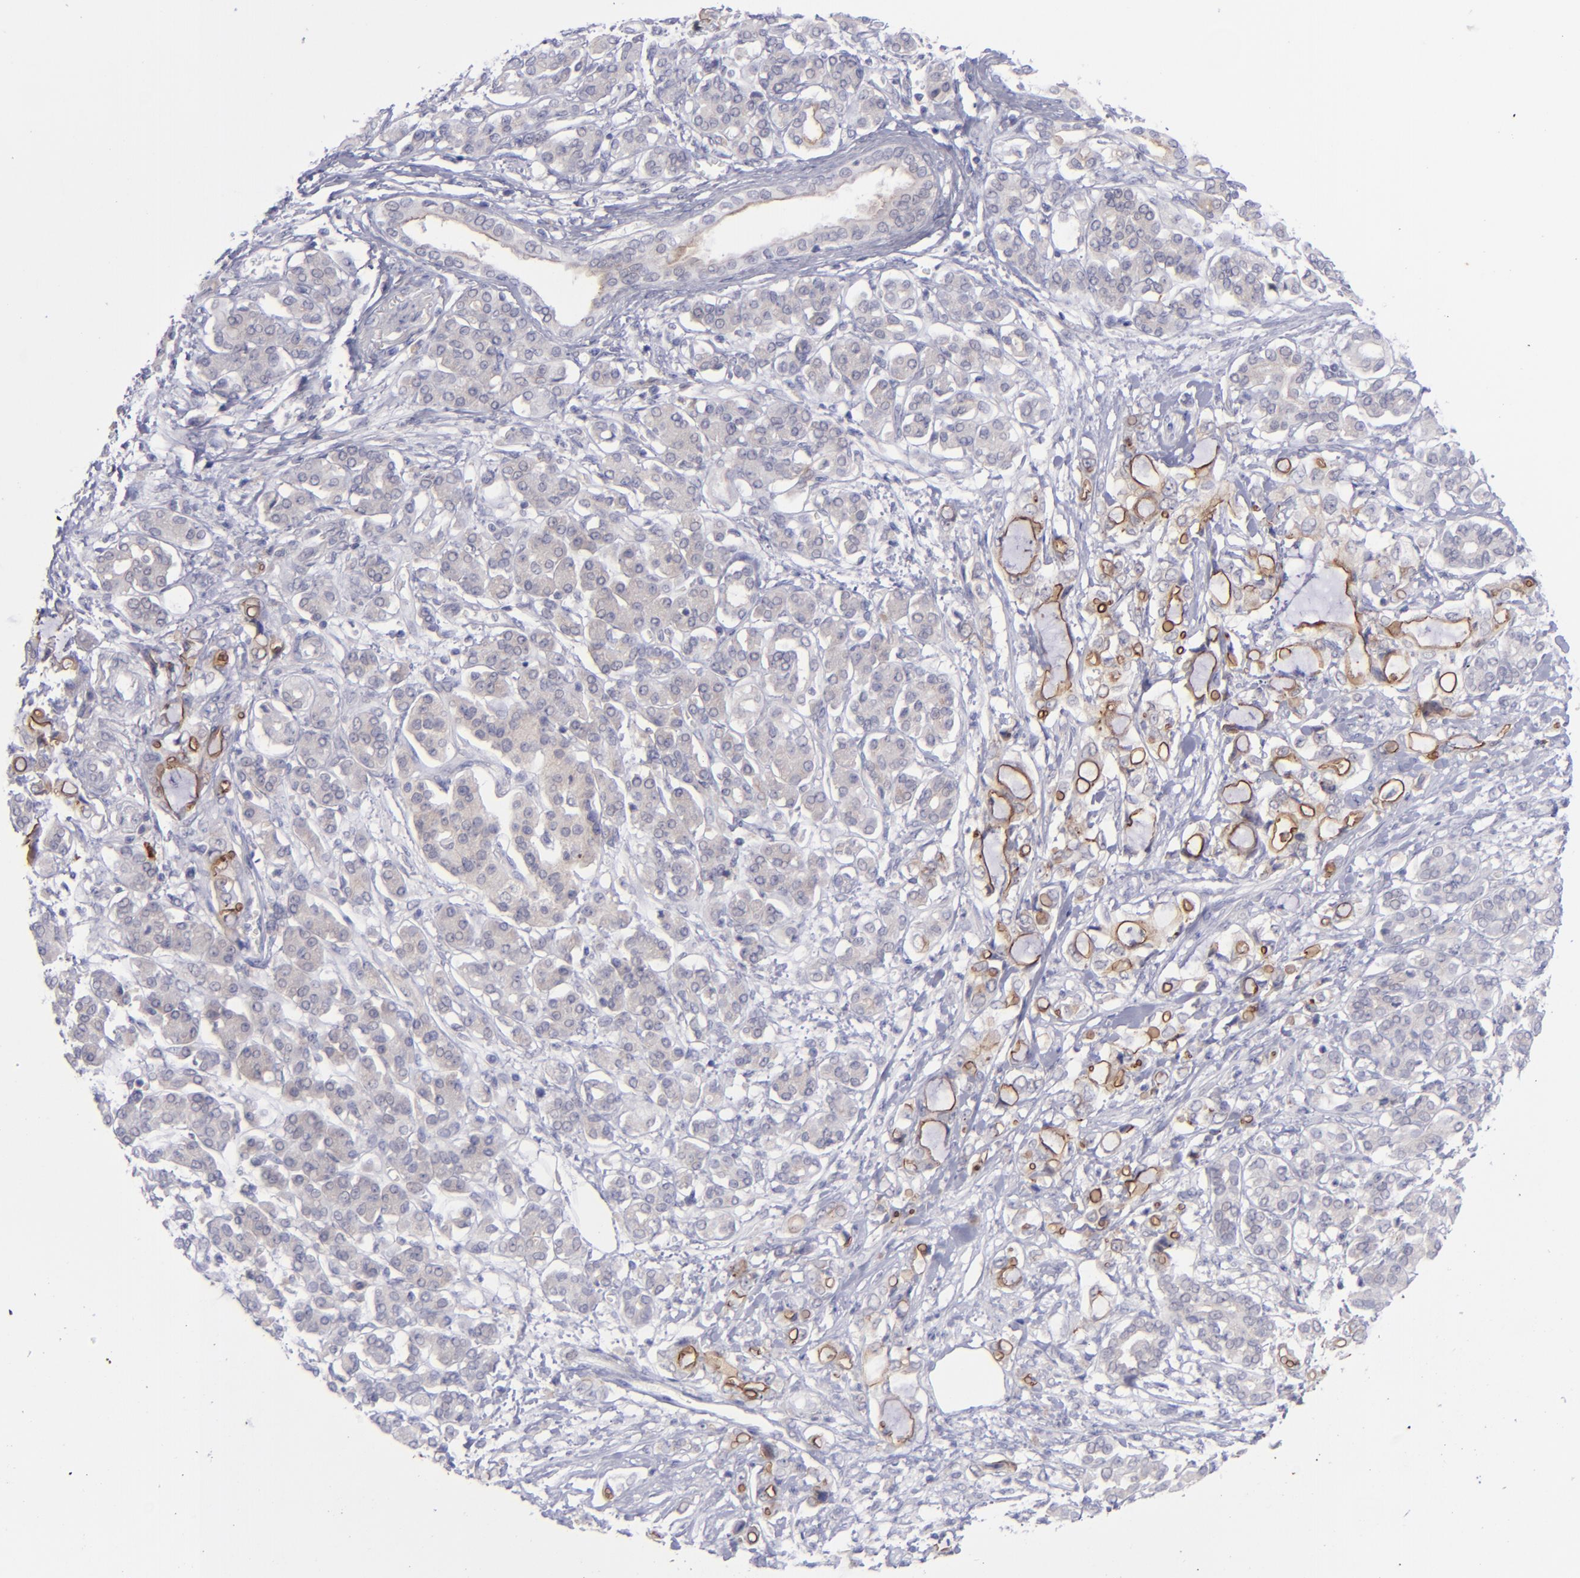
{"staining": {"intensity": "weak", "quantity": "<25%", "location": "cytoplasmic/membranous"}, "tissue": "pancreatic cancer", "cell_type": "Tumor cells", "image_type": "cancer", "snomed": [{"axis": "morphology", "description": "Adenocarcinoma, NOS"}, {"axis": "topography", "description": "Pancreas"}], "caption": "DAB immunohistochemical staining of adenocarcinoma (pancreatic) reveals no significant expression in tumor cells.", "gene": "EVPL", "patient": {"sex": "female", "age": 70}}